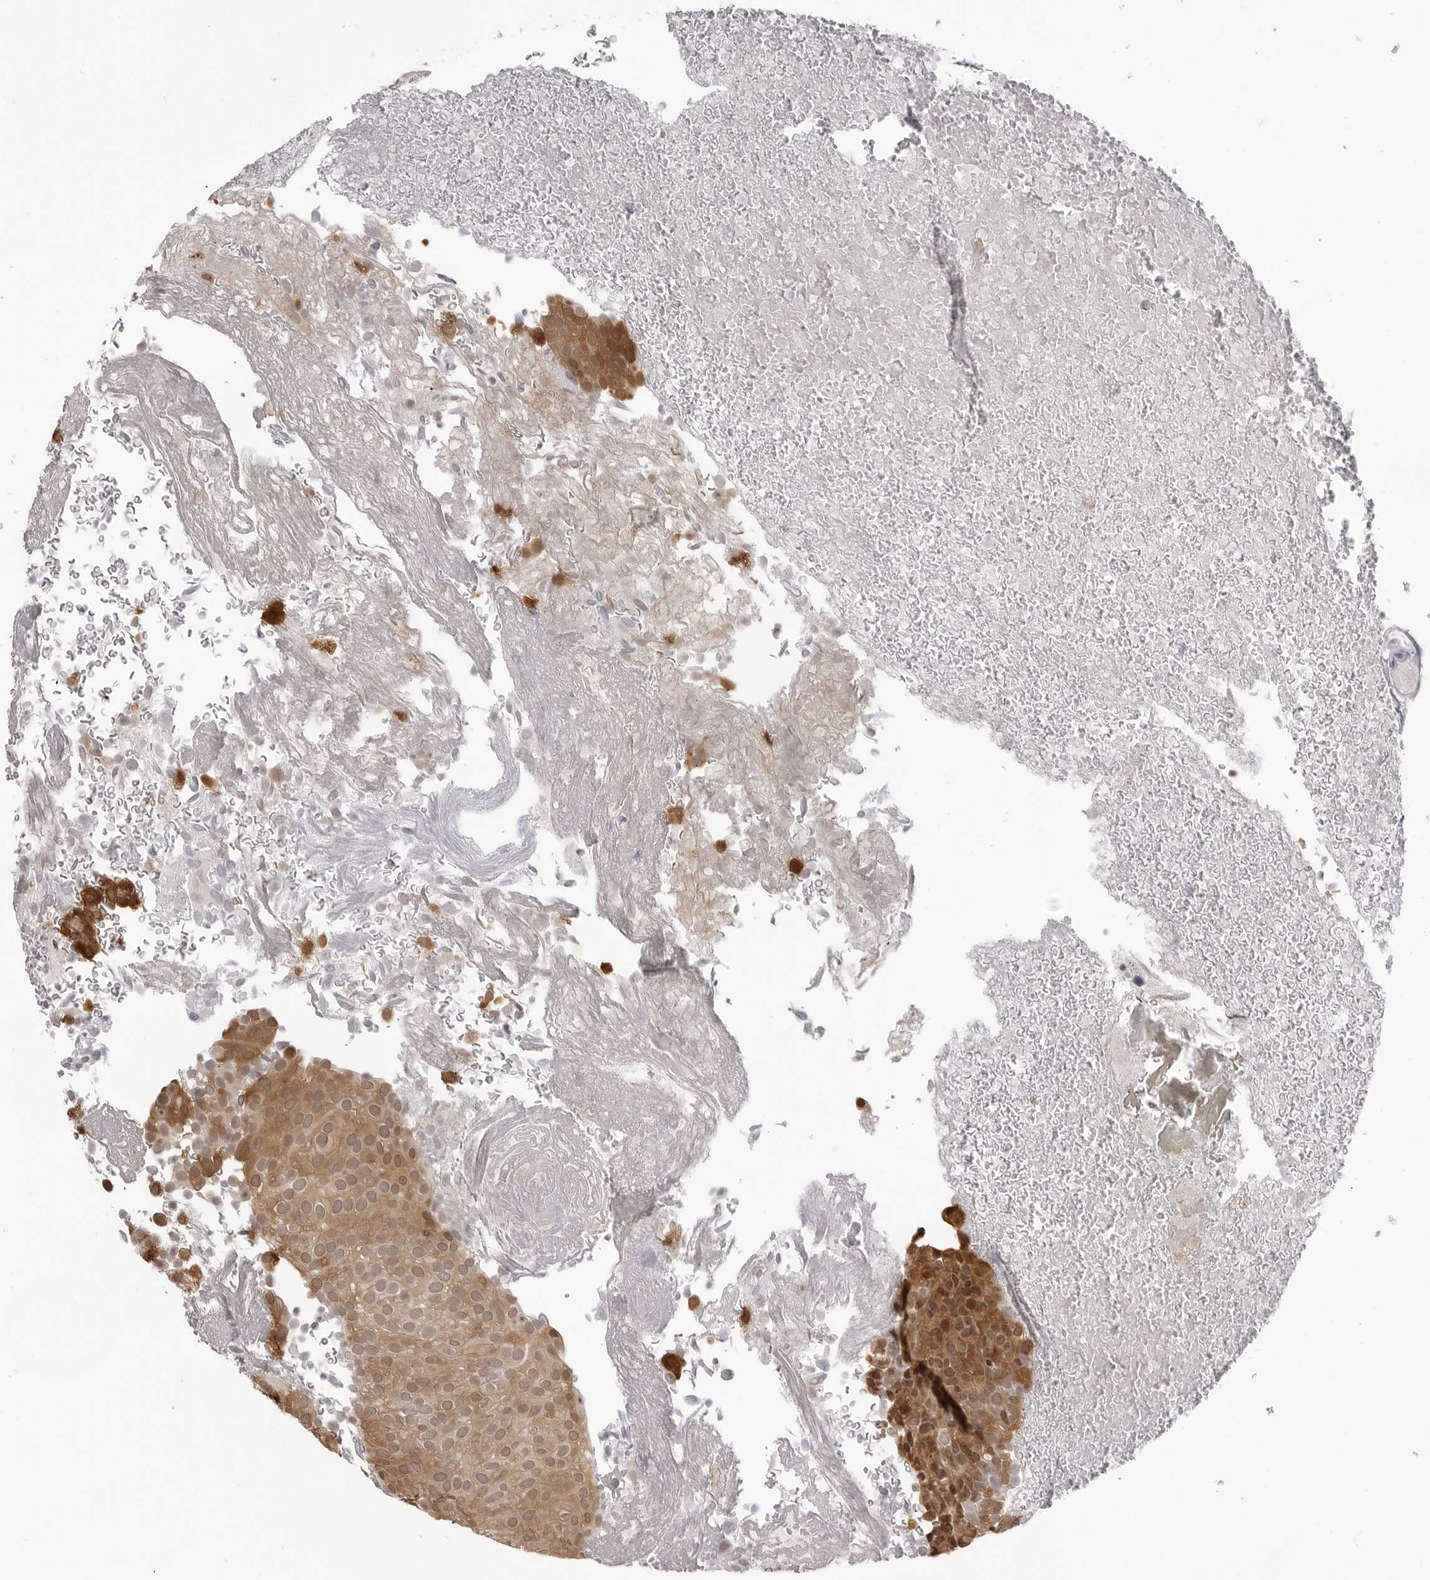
{"staining": {"intensity": "moderate", "quantity": ">75%", "location": "cytoplasmic/membranous,nuclear"}, "tissue": "urothelial cancer", "cell_type": "Tumor cells", "image_type": "cancer", "snomed": [{"axis": "morphology", "description": "Urothelial carcinoma, Low grade"}, {"axis": "topography", "description": "Urinary bladder"}], "caption": "A micrograph of human urothelial cancer stained for a protein exhibits moderate cytoplasmic/membranous and nuclear brown staining in tumor cells.", "gene": "SRGAP2", "patient": {"sex": "male", "age": 78}}